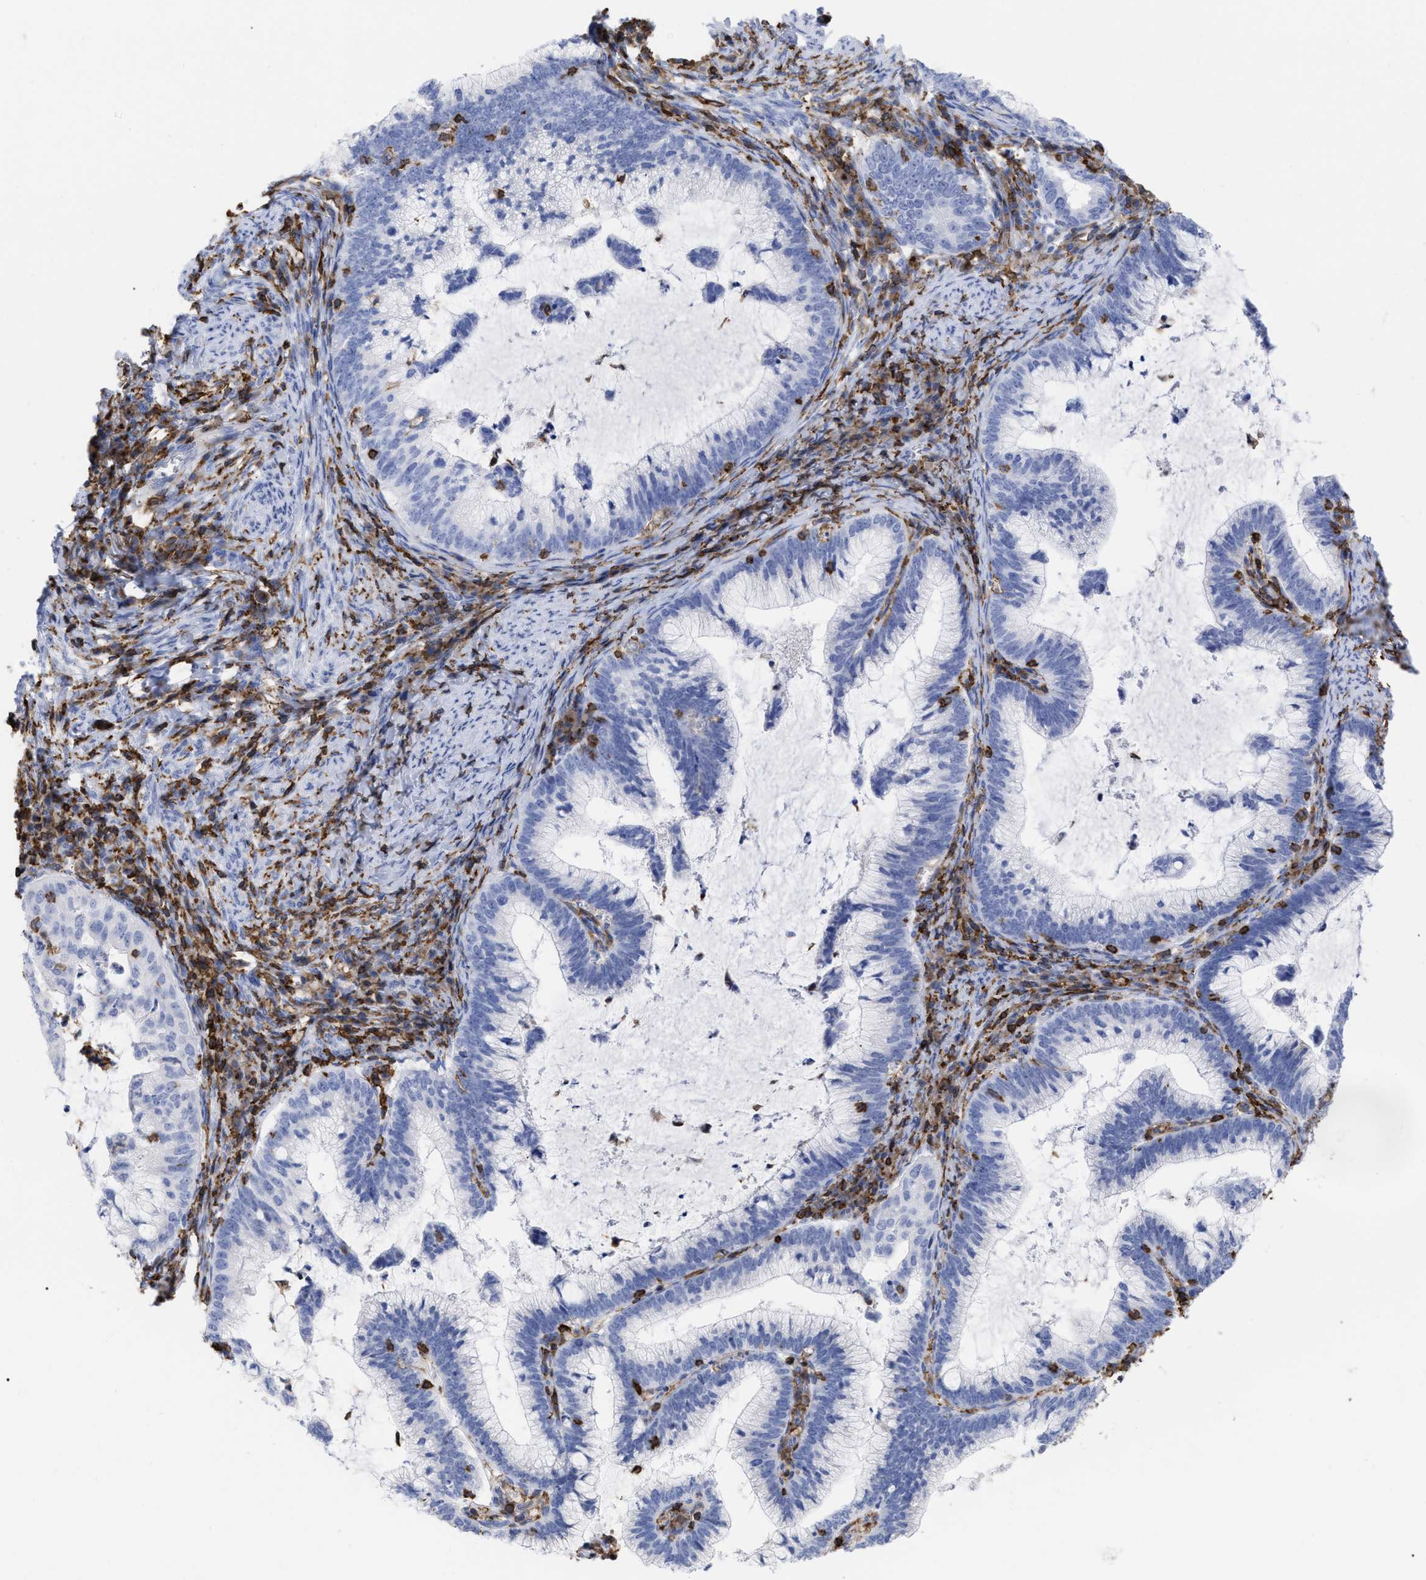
{"staining": {"intensity": "negative", "quantity": "none", "location": "none"}, "tissue": "cervical cancer", "cell_type": "Tumor cells", "image_type": "cancer", "snomed": [{"axis": "morphology", "description": "Adenocarcinoma, NOS"}, {"axis": "topography", "description": "Cervix"}], "caption": "Cervical cancer stained for a protein using immunohistochemistry (IHC) shows no staining tumor cells.", "gene": "HCLS1", "patient": {"sex": "female", "age": 36}}